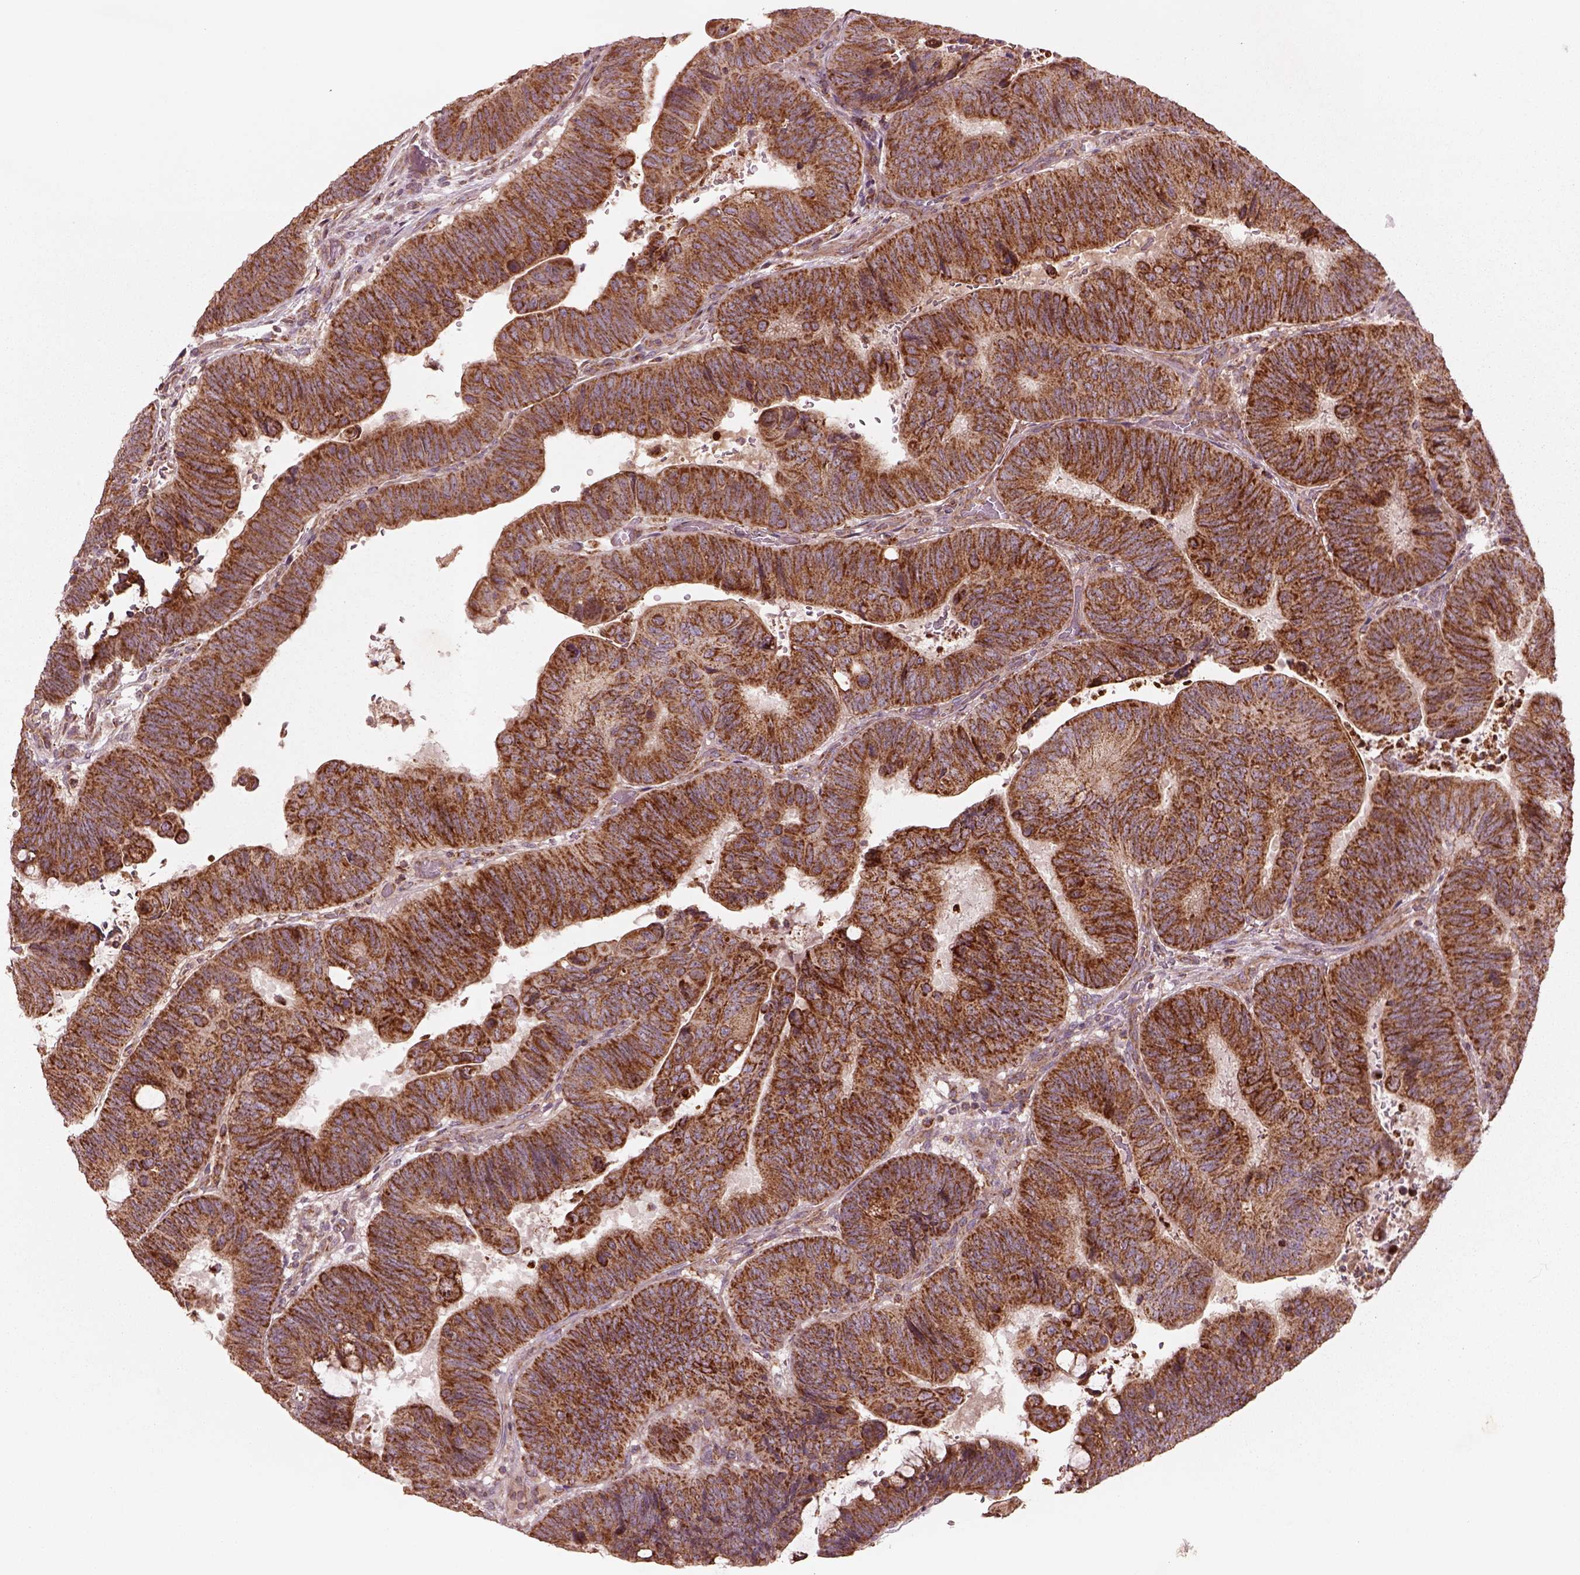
{"staining": {"intensity": "moderate", "quantity": ">75%", "location": "cytoplasmic/membranous"}, "tissue": "colorectal cancer", "cell_type": "Tumor cells", "image_type": "cancer", "snomed": [{"axis": "morphology", "description": "Normal tissue, NOS"}, {"axis": "morphology", "description": "Adenocarcinoma, NOS"}, {"axis": "topography", "description": "Rectum"}], "caption": "The image demonstrates immunohistochemical staining of colorectal cancer. There is moderate cytoplasmic/membranous staining is present in about >75% of tumor cells.", "gene": "SLC25A5", "patient": {"sex": "male", "age": 92}}